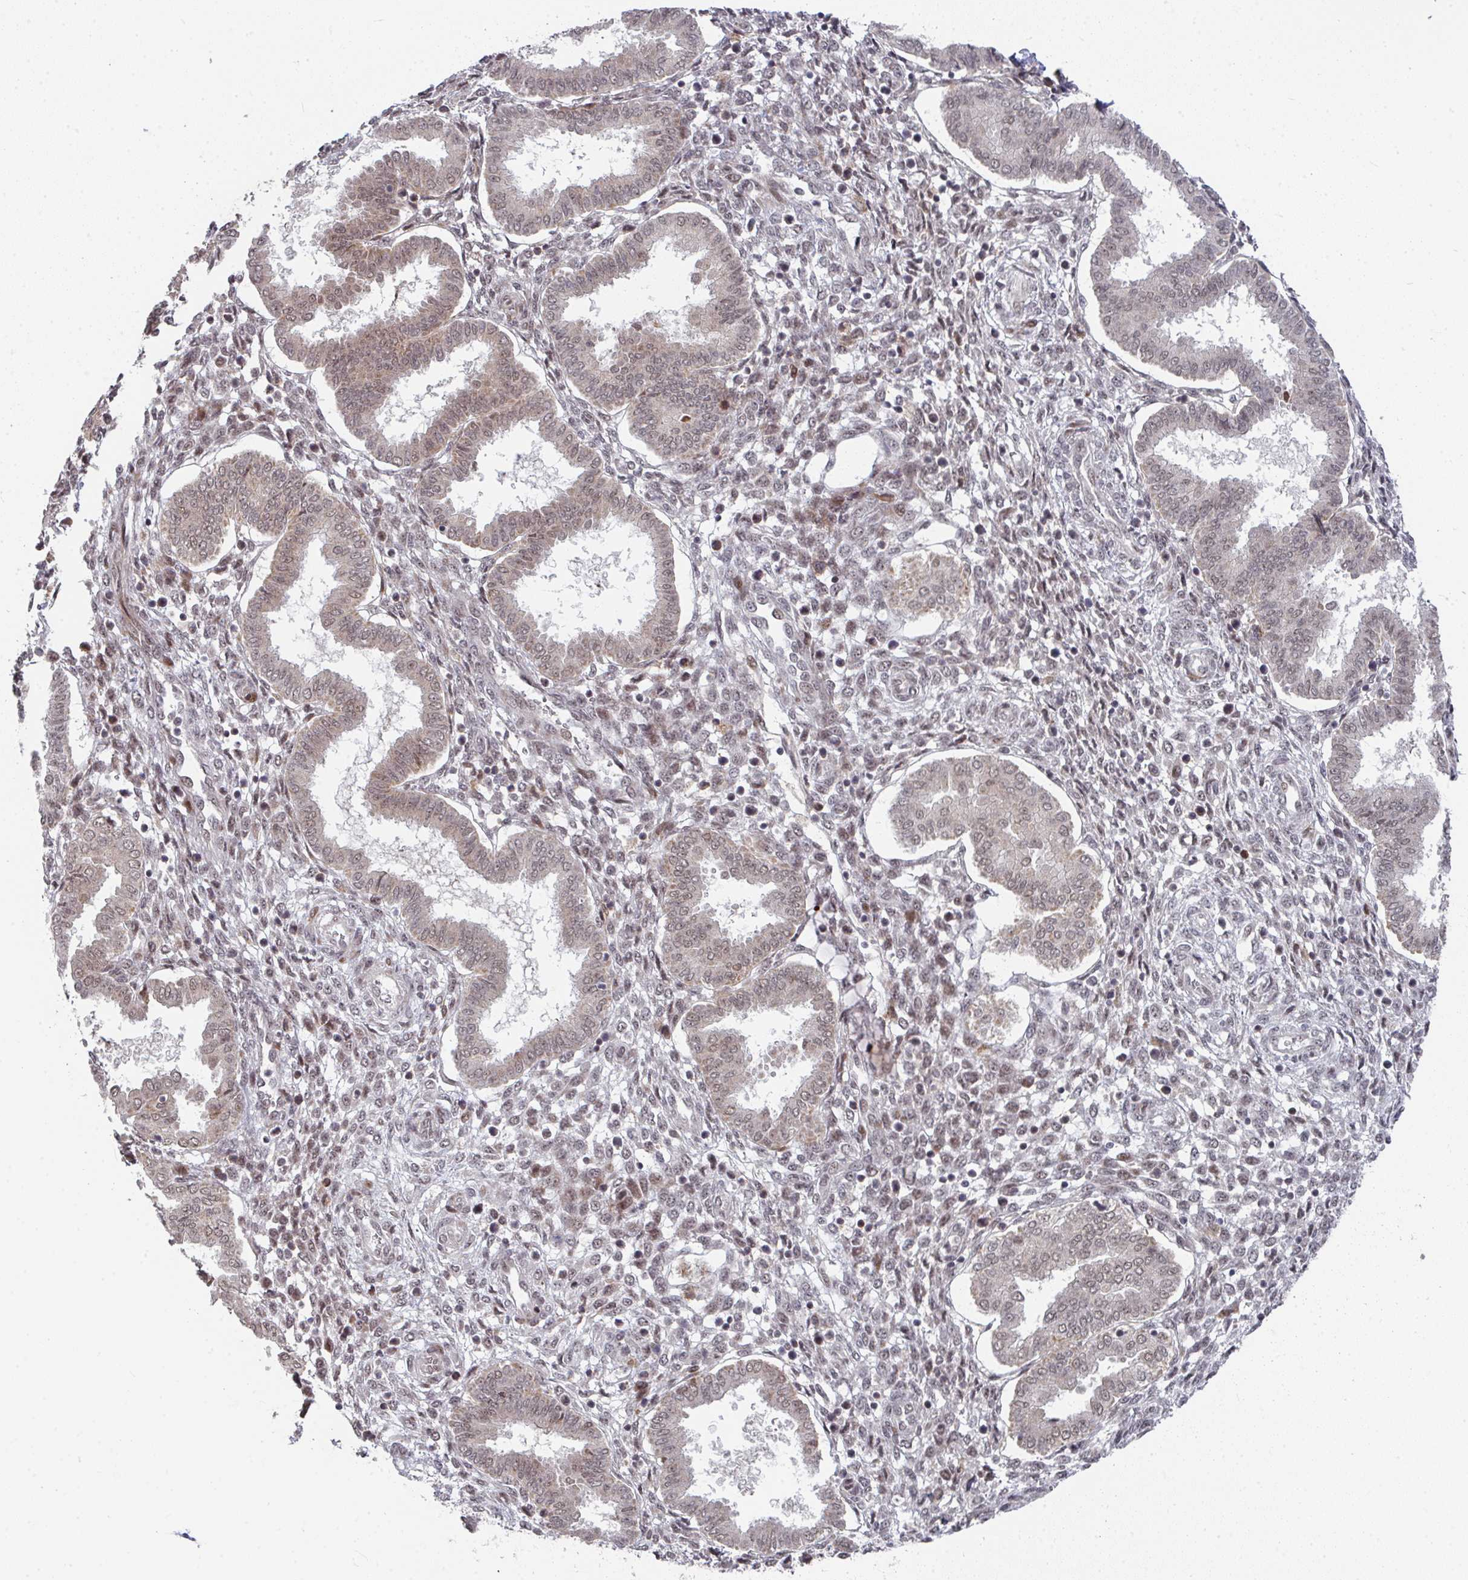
{"staining": {"intensity": "moderate", "quantity": "<25%", "location": "cytoplasmic/membranous,nuclear"}, "tissue": "endometrium", "cell_type": "Cells in endometrial stroma", "image_type": "normal", "snomed": [{"axis": "morphology", "description": "Normal tissue, NOS"}, {"axis": "topography", "description": "Endometrium"}], "caption": "Immunohistochemical staining of benign human endometrium shows low levels of moderate cytoplasmic/membranous,nuclear positivity in about <25% of cells in endometrial stroma.", "gene": "RBBP5", "patient": {"sex": "female", "age": 24}}